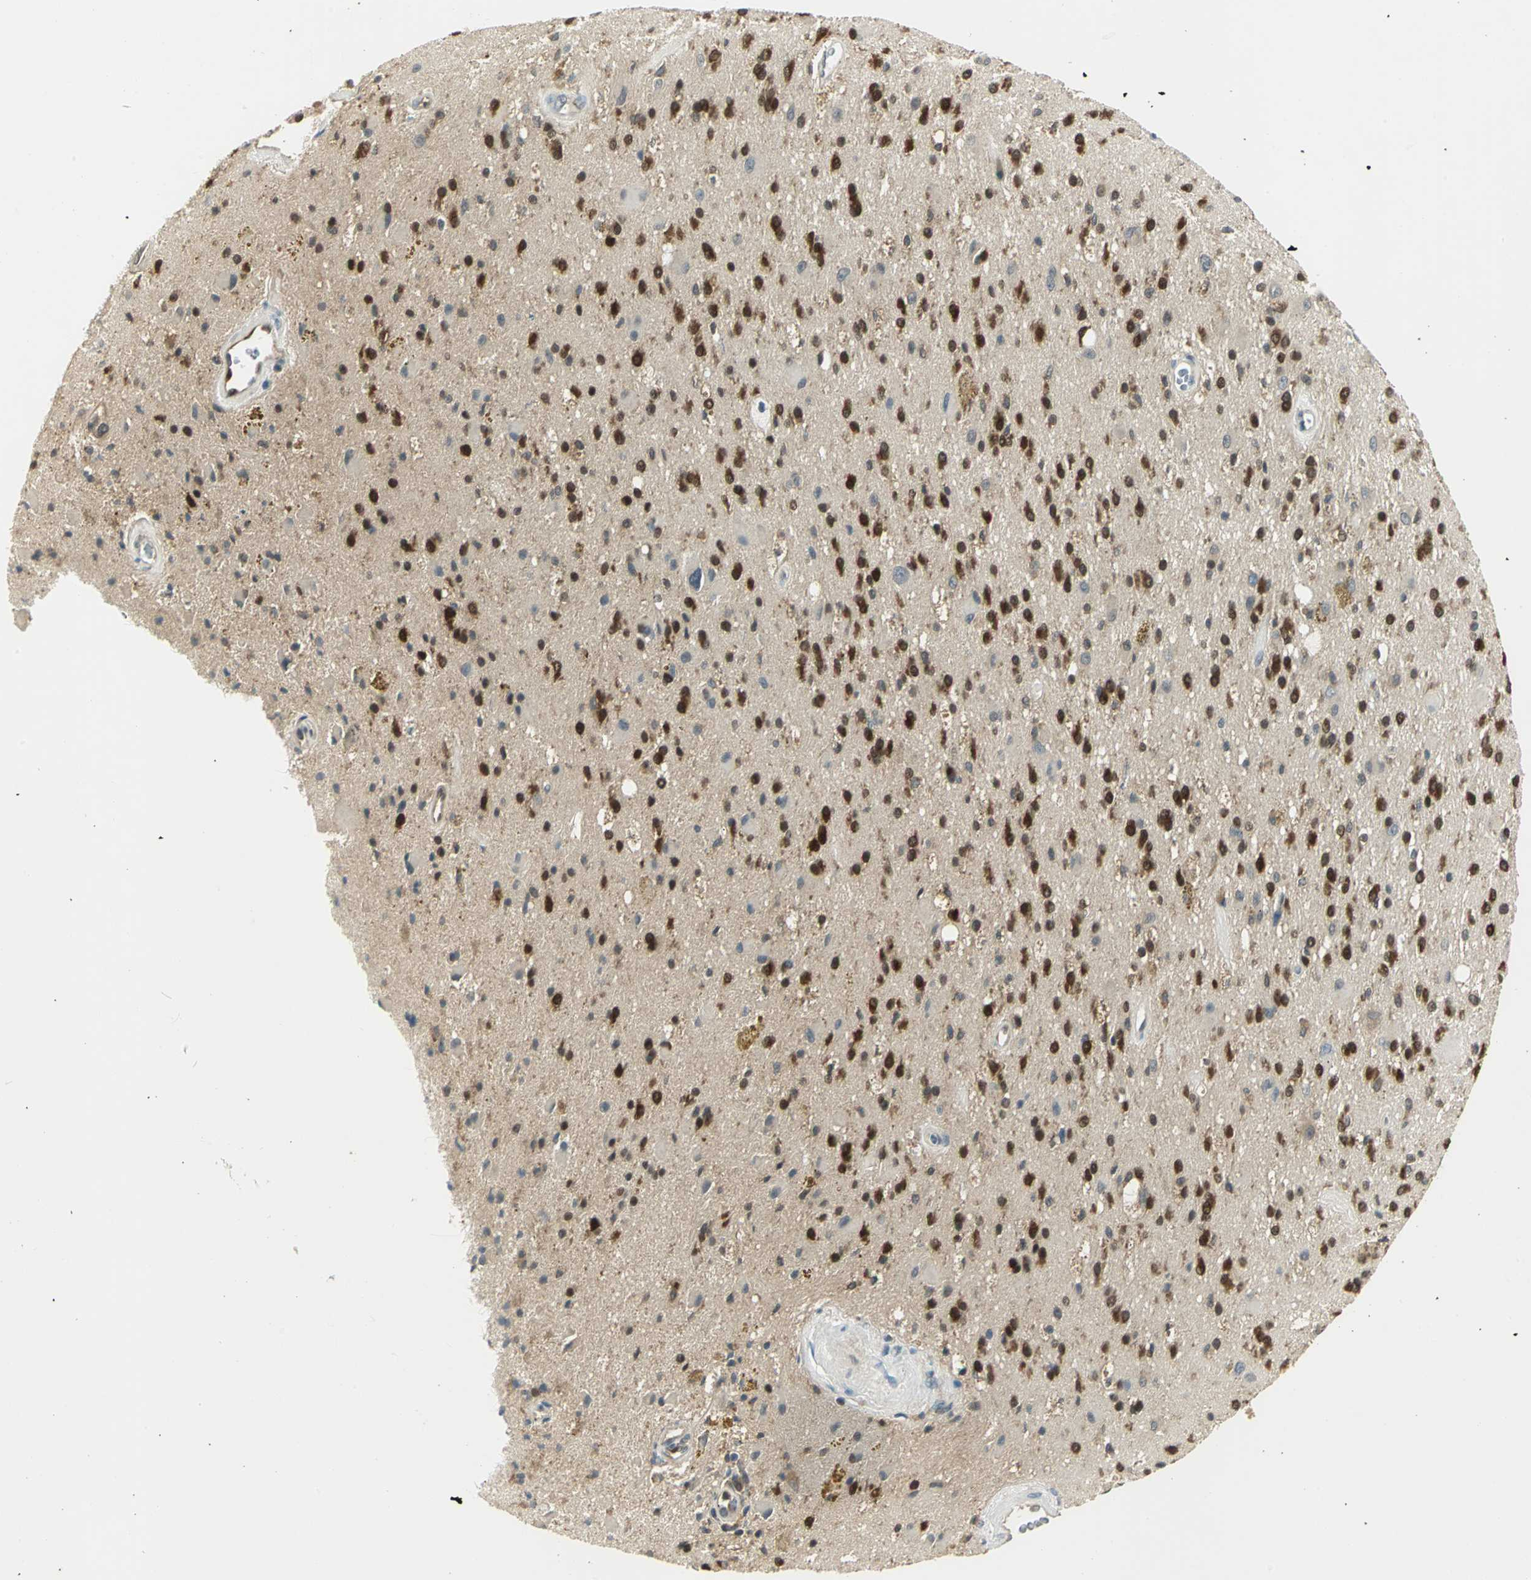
{"staining": {"intensity": "strong", "quantity": ">75%", "location": "cytoplasmic/membranous,nuclear"}, "tissue": "glioma", "cell_type": "Tumor cells", "image_type": "cancer", "snomed": [{"axis": "morphology", "description": "Glioma, malignant, Low grade"}, {"axis": "topography", "description": "Brain"}], "caption": "Malignant glioma (low-grade) tissue reveals strong cytoplasmic/membranous and nuclear positivity in about >75% of tumor cells, visualized by immunohistochemistry.", "gene": "FYN", "patient": {"sex": "male", "age": 58}}